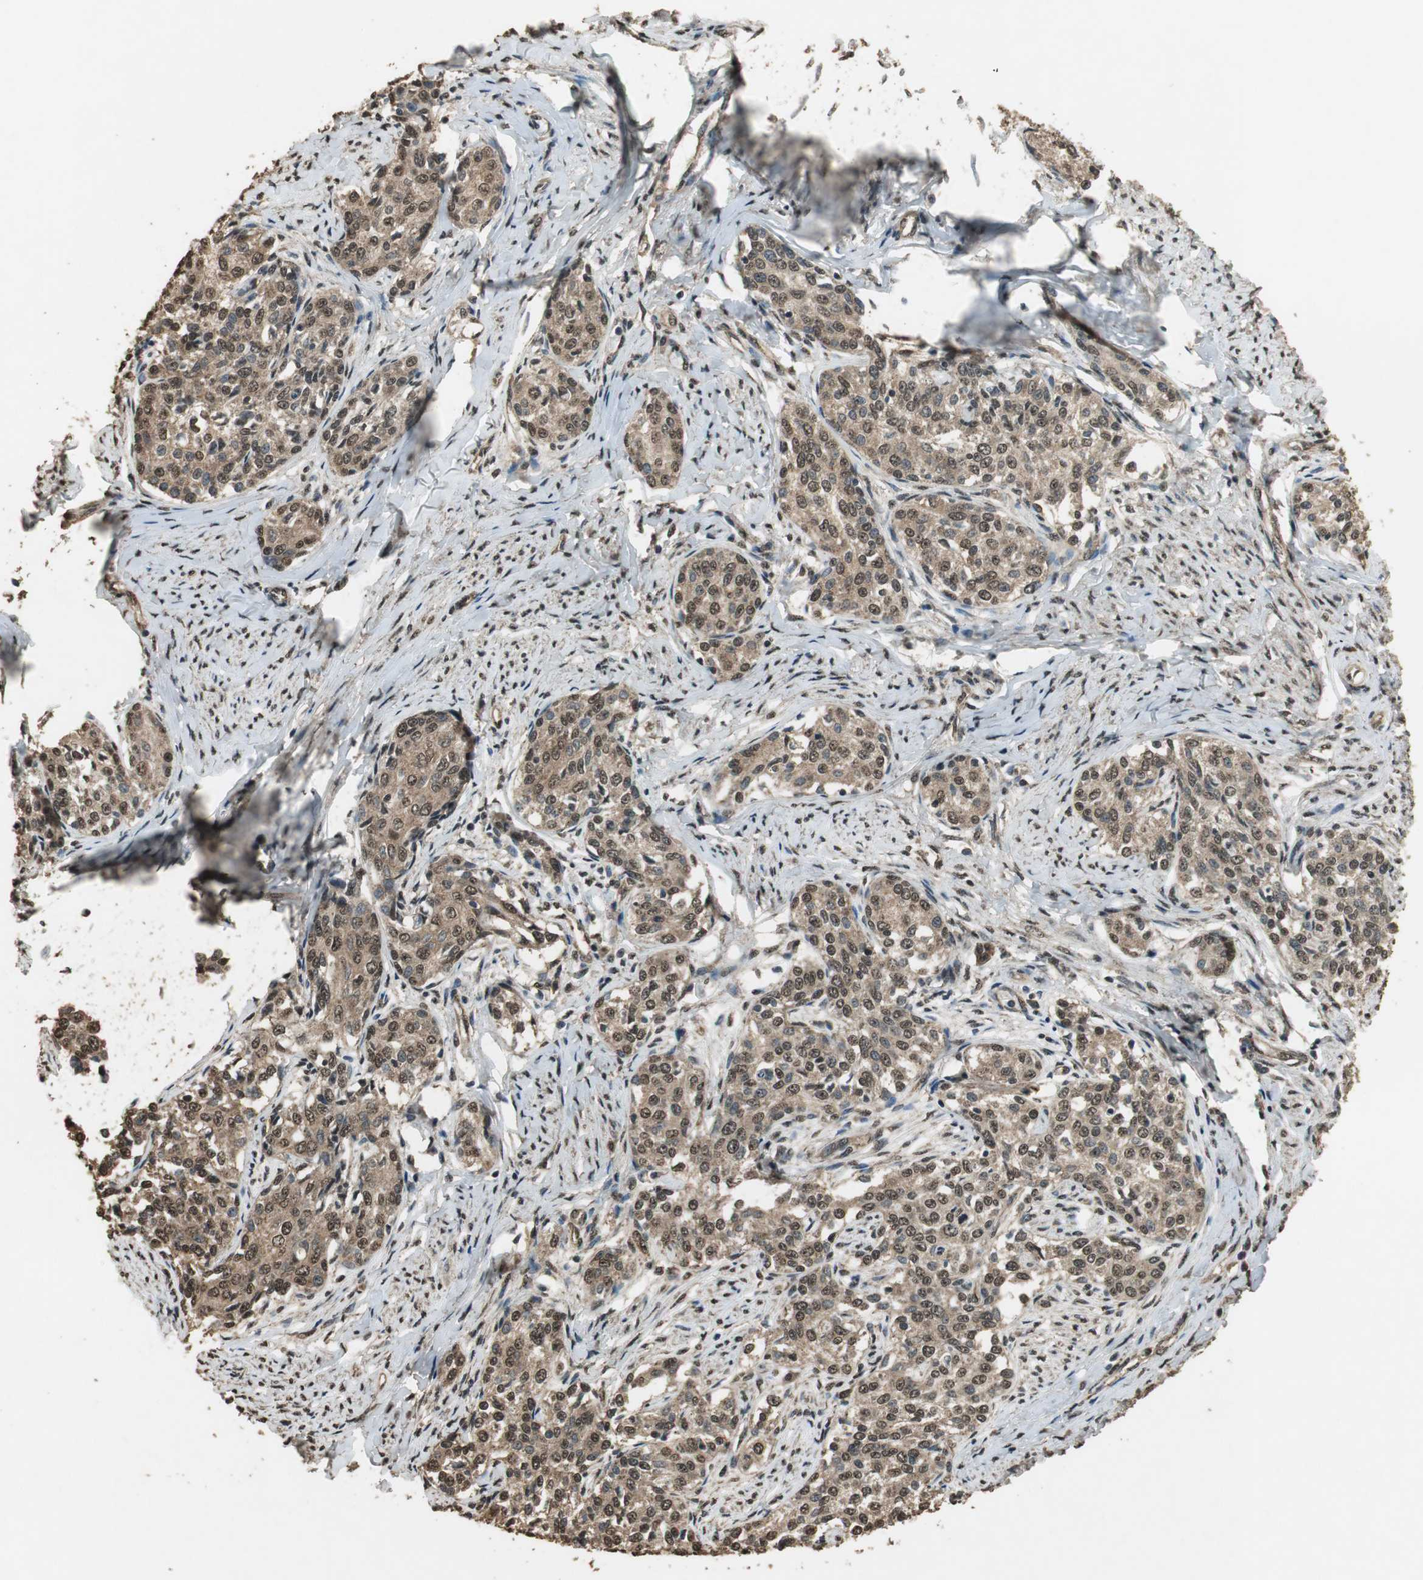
{"staining": {"intensity": "moderate", "quantity": ">75%", "location": "cytoplasmic/membranous,nuclear"}, "tissue": "cervical cancer", "cell_type": "Tumor cells", "image_type": "cancer", "snomed": [{"axis": "morphology", "description": "Squamous cell carcinoma, NOS"}, {"axis": "morphology", "description": "Adenocarcinoma, NOS"}, {"axis": "topography", "description": "Cervix"}], "caption": "Immunohistochemistry (IHC) (DAB (3,3'-diaminobenzidine)) staining of cervical cancer displays moderate cytoplasmic/membranous and nuclear protein staining in about >75% of tumor cells.", "gene": "PPP1R13B", "patient": {"sex": "female", "age": 52}}